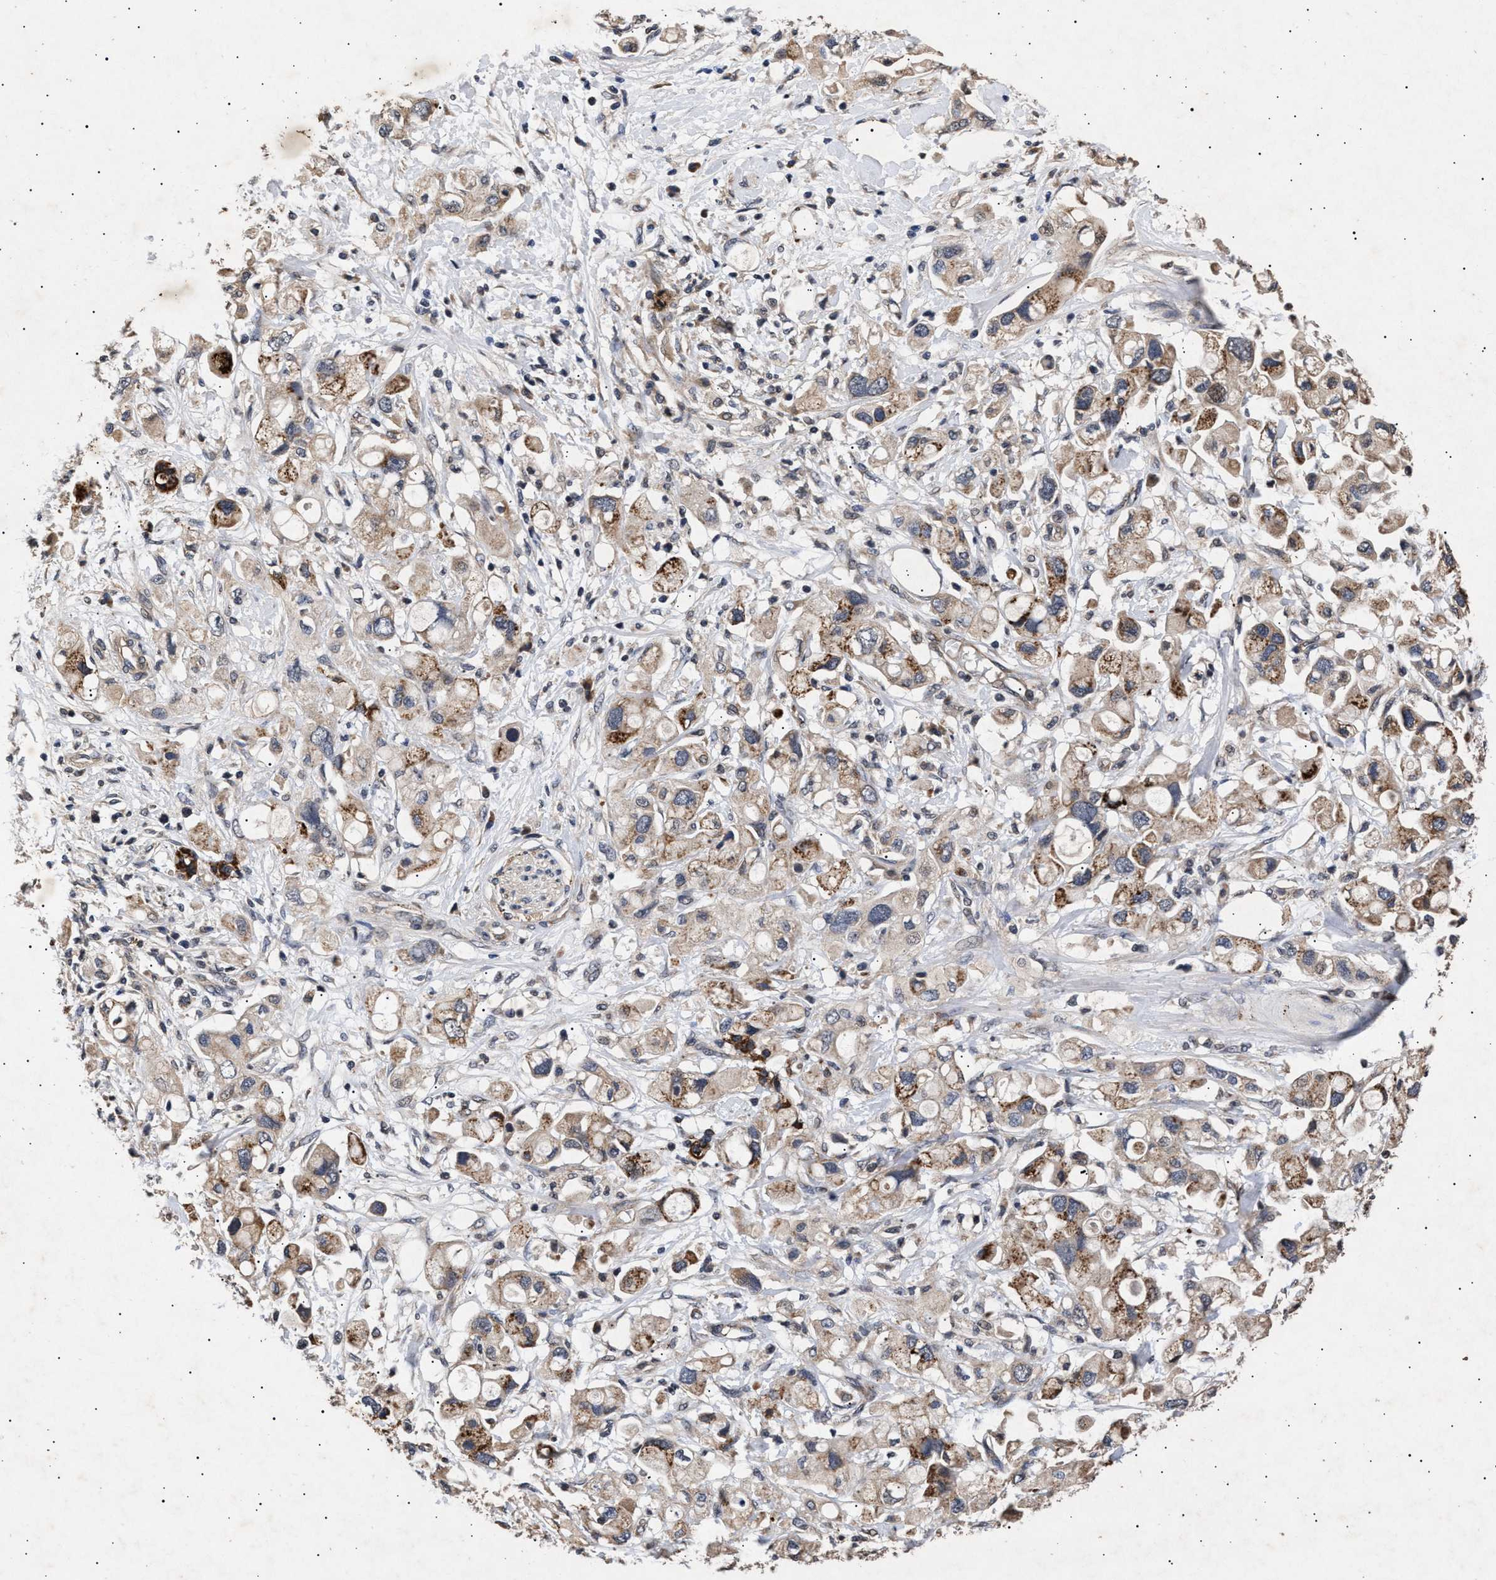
{"staining": {"intensity": "moderate", "quantity": ">75%", "location": "cytoplasmic/membranous"}, "tissue": "pancreatic cancer", "cell_type": "Tumor cells", "image_type": "cancer", "snomed": [{"axis": "morphology", "description": "Adenocarcinoma, NOS"}, {"axis": "topography", "description": "Pancreas"}], "caption": "Human pancreatic cancer (adenocarcinoma) stained with a protein marker displays moderate staining in tumor cells.", "gene": "ITGB5", "patient": {"sex": "female", "age": 56}}